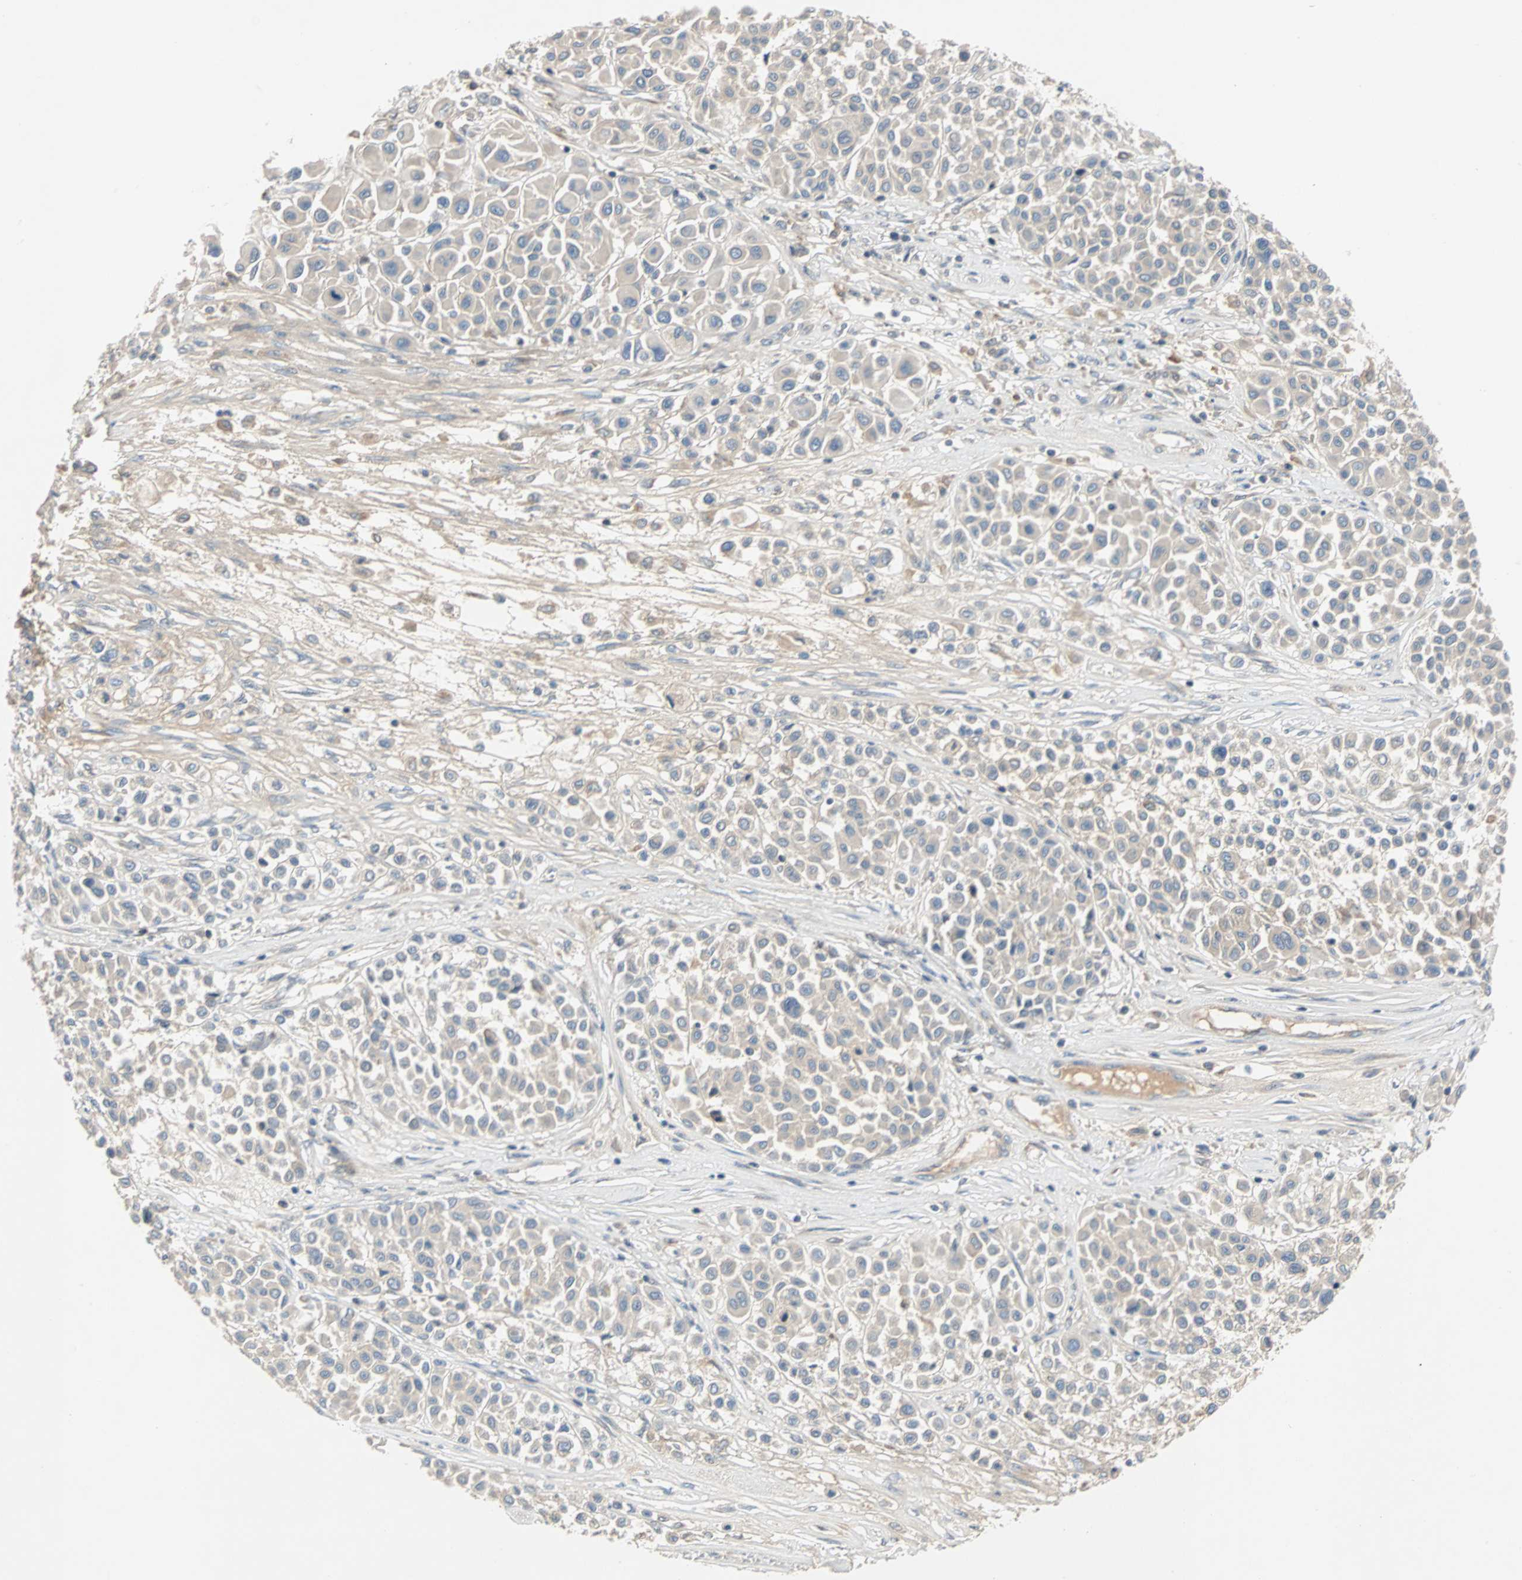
{"staining": {"intensity": "negative", "quantity": "none", "location": "none"}, "tissue": "melanoma", "cell_type": "Tumor cells", "image_type": "cancer", "snomed": [{"axis": "morphology", "description": "Malignant melanoma, Metastatic site"}, {"axis": "topography", "description": "Soft tissue"}], "caption": "Protein analysis of malignant melanoma (metastatic site) reveals no significant staining in tumor cells. Nuclei are stained in blue.", "gene": "MAP4K1", "patient": {"sex": "male", "age": 41}}